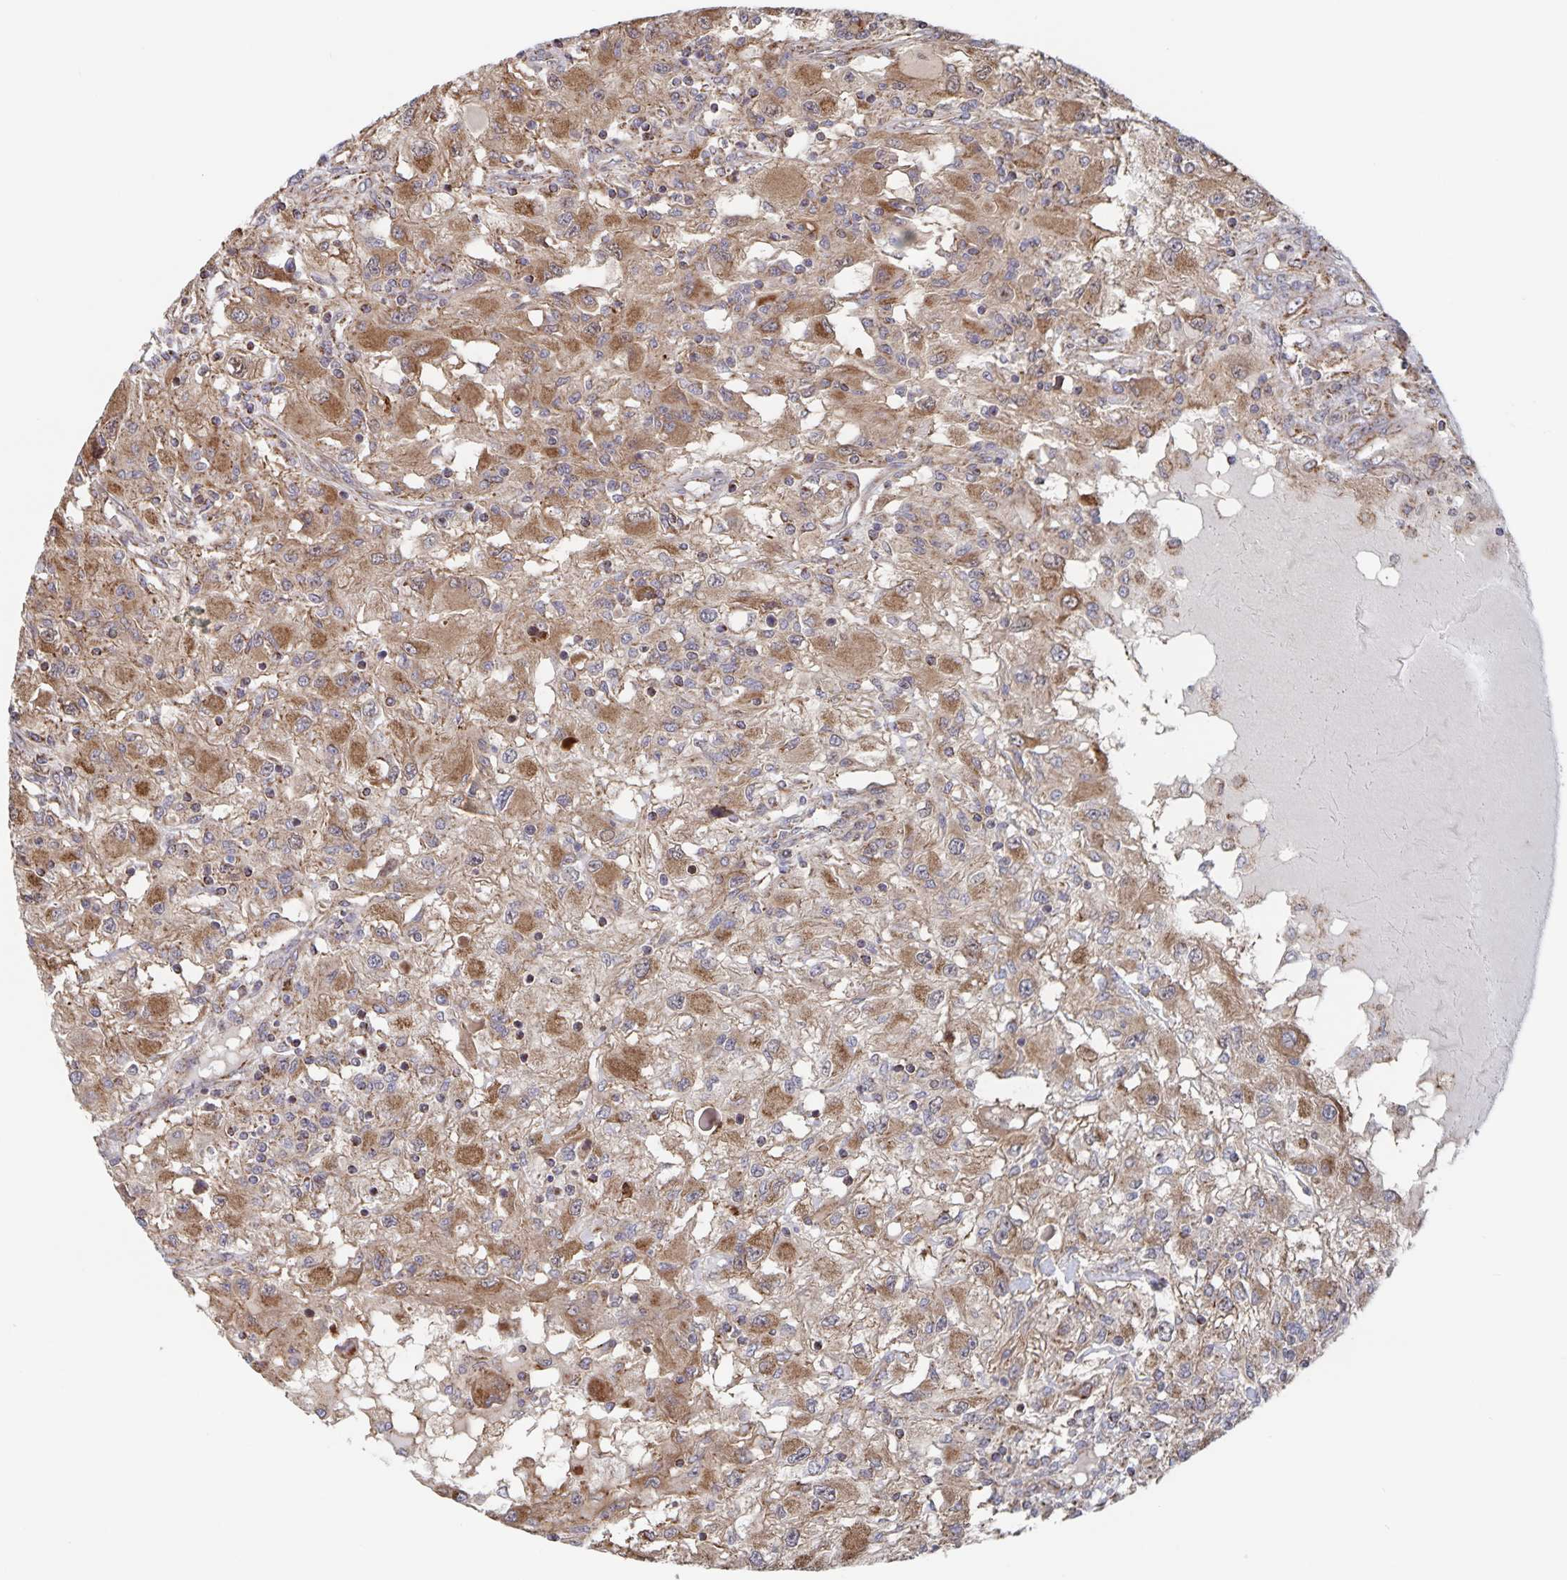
{"staining": {"intensity": "moderate", "quantity": ">75%", "location": "cytoplasmic/membranous"}, "tissue": "renal cancer", "cell_type": "Tumor cells", "image_type": "cancer", "snomed": [{"axis": "morphology", "description": "Adenocarcinoma, NOS"}, {"axis": "topography", "description": "Kidney"}], "caption": "A medium amount of moderate cytoplasmic/membranous positivity is identified in approximately >75% of tumor cells in renal adenocarcinoma tissue. The staining was performed using DAB (3,3'-diaminobenzidine), with brown indicating positive protein expression. Nuclei are stained blue with hematoxylin.", "gene": "ACACA", "patient": {"sex": "female", "age": 67}}